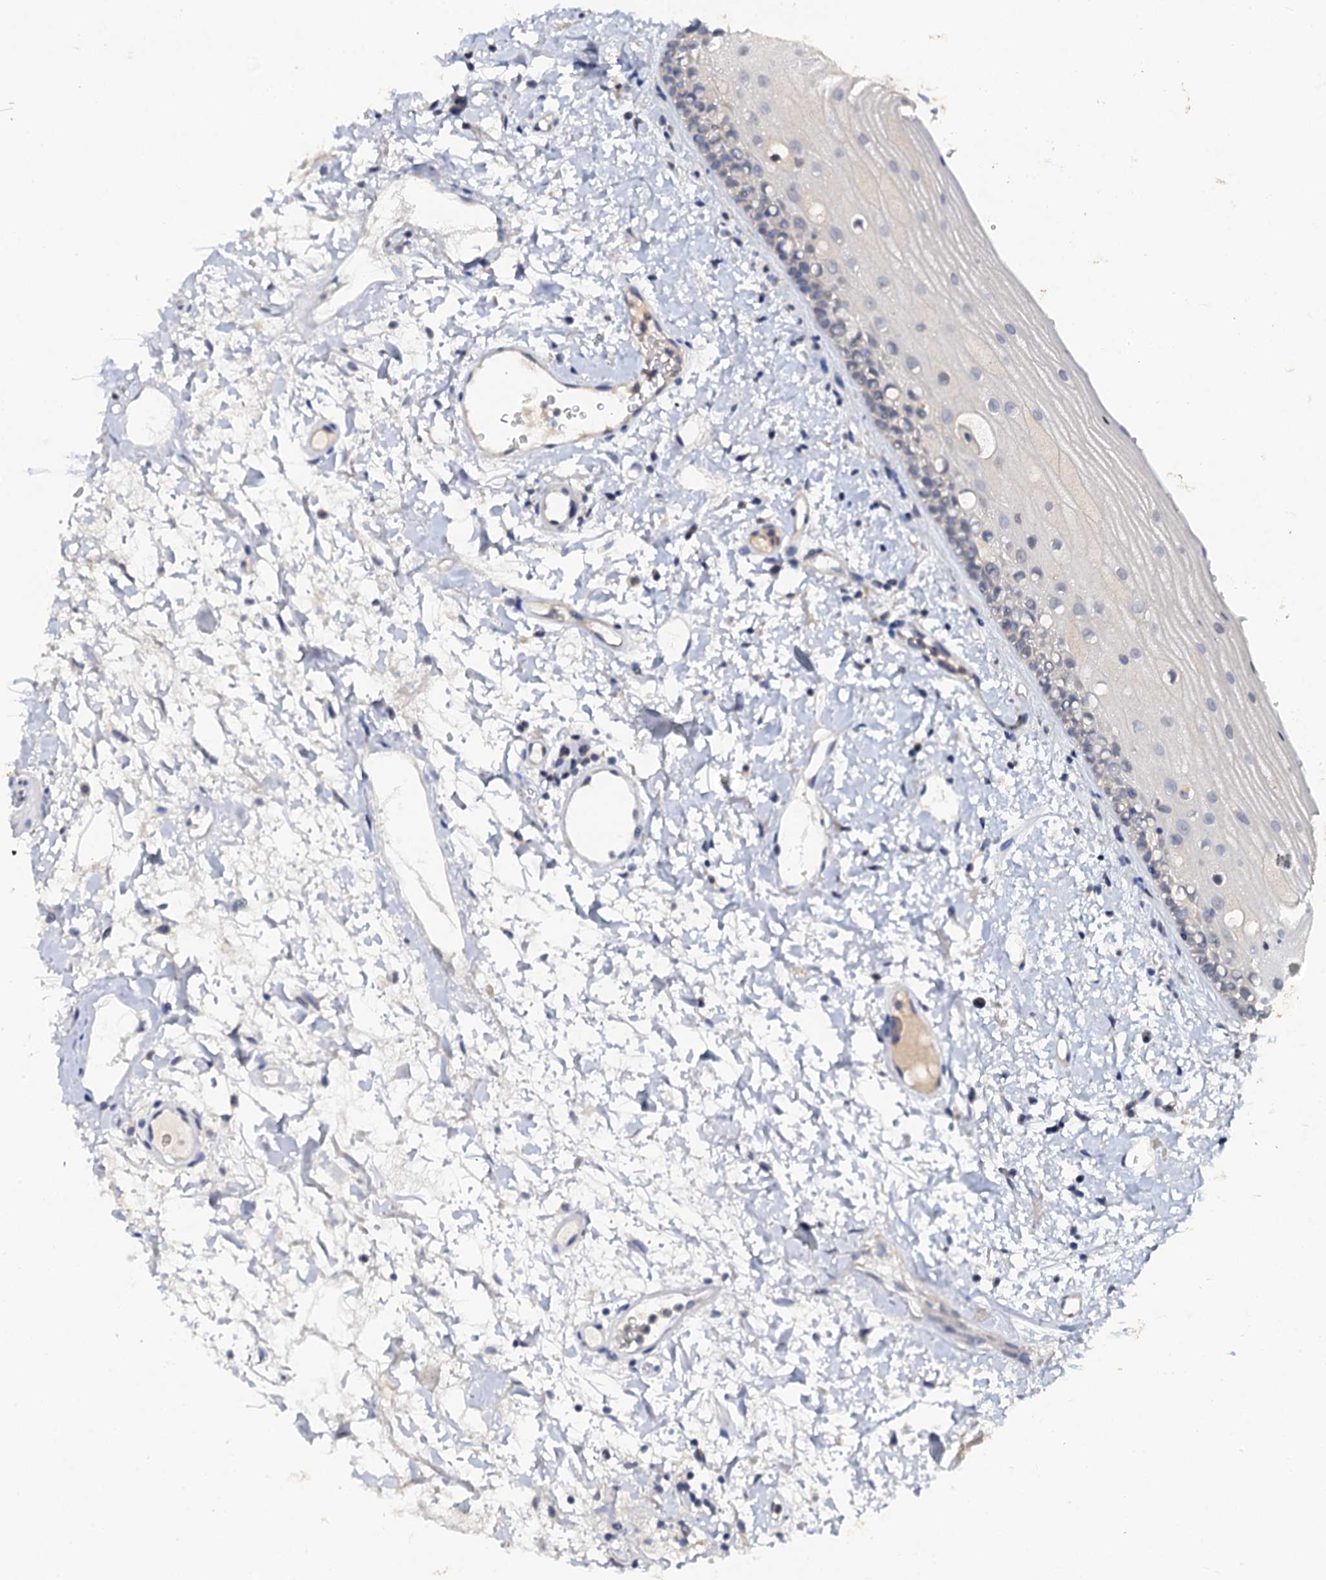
{"staining": {"intensity": "negative", "quantity": "none", "location": "none"}, "tissue": "oral mucosa", "cell_type": "Squamous epithelial cells", "image_type": "normal", "snomed": [{"axis": "morphology", "description": "Normal tissue, NOS"}, {"axis": "topography", "description": "Oral tissue"}], "caption": "Immunohistochemistry (IHC) of unremarkable human oral mucosa reveals no positivity in squamous epithelial cells.", "gene": "NALF1", "patient": {"sex": "female", "age": 76}}